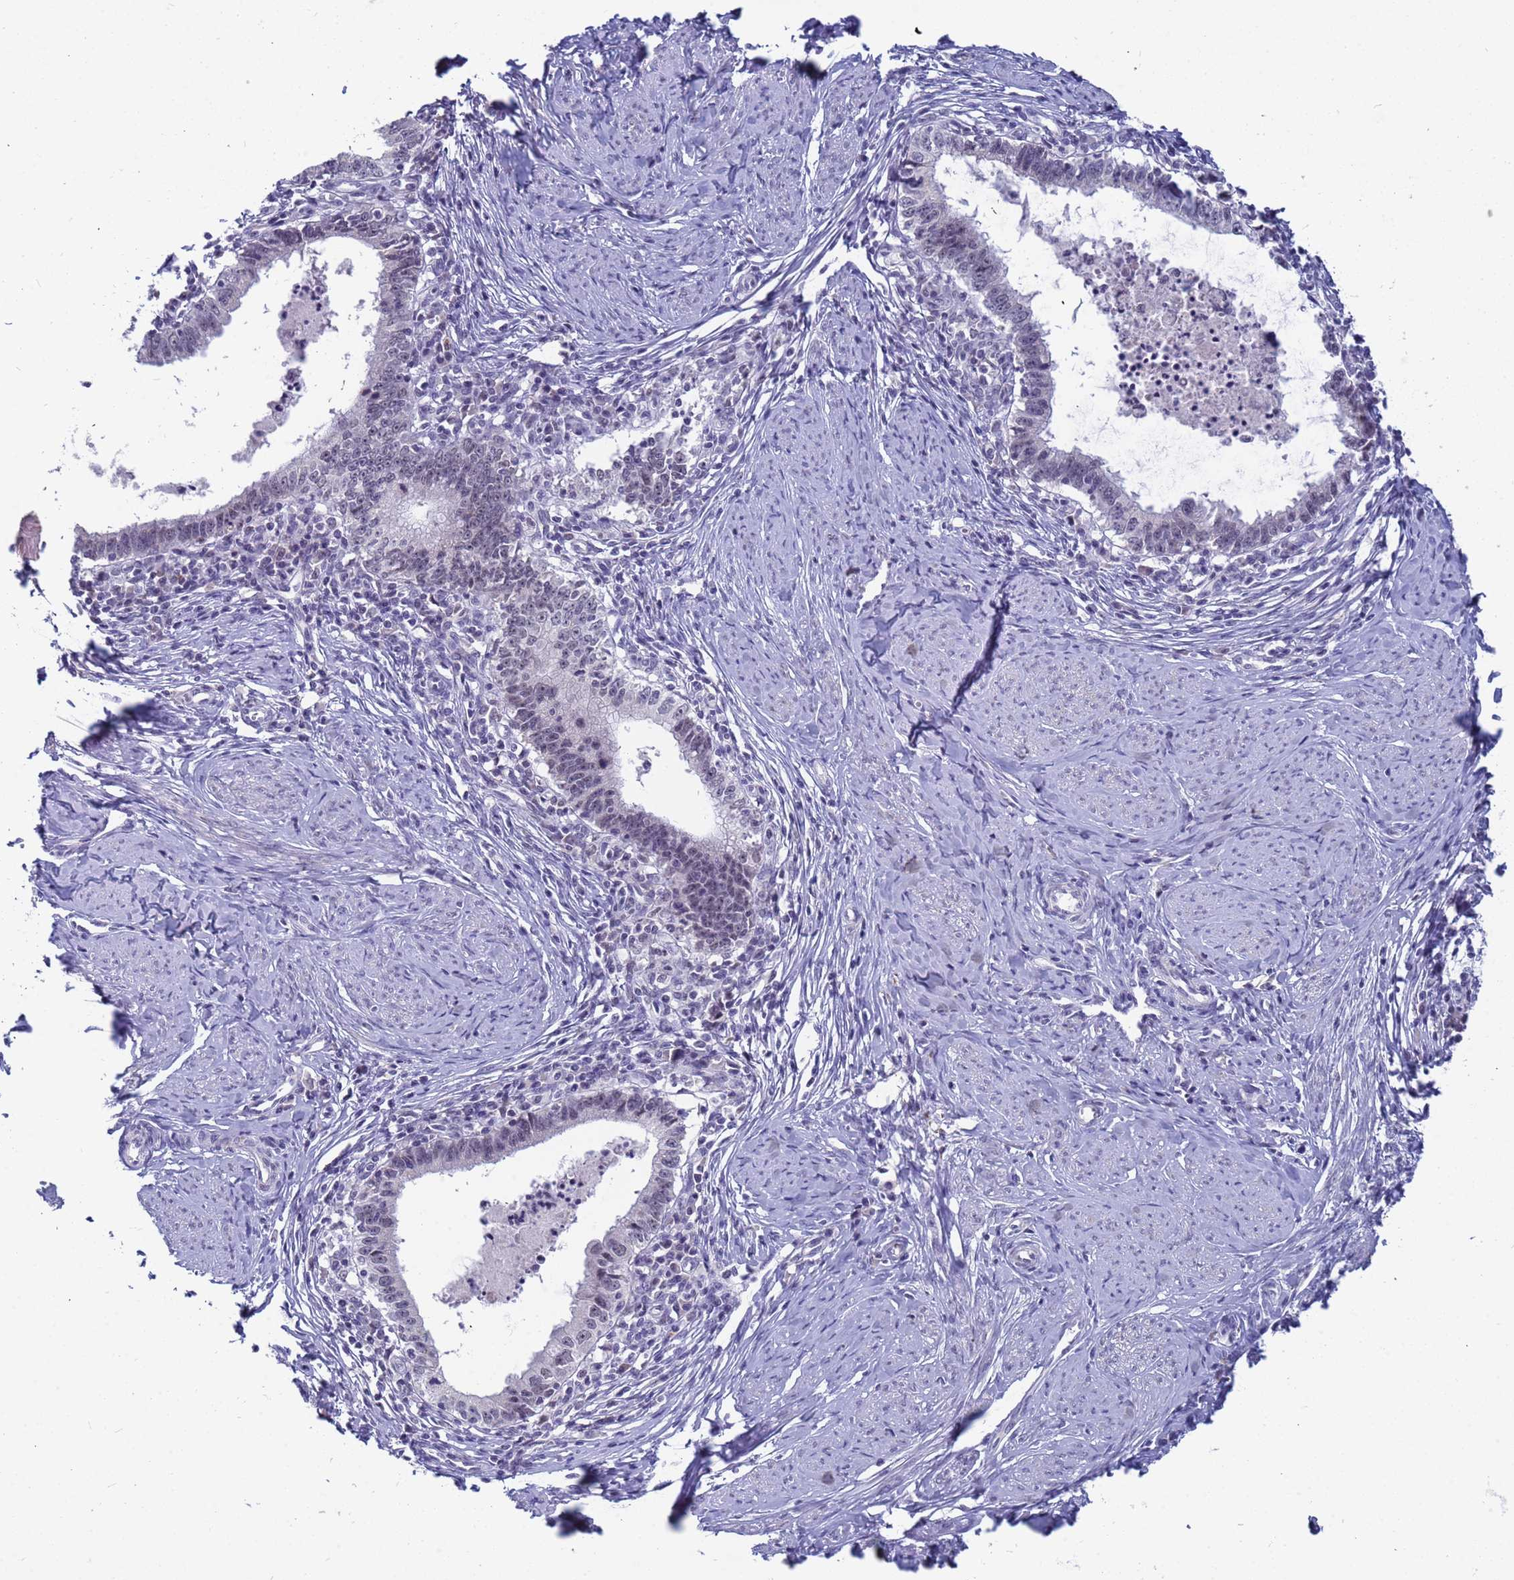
{"staining": {"intensity": "weak", "quantity": "<25%", "location": "nuclear"}, "tissue": "cervical cancer", "cell_type": "Tumor cells", "image_type": "cancer", "snomed": [{"axis": "morphology", "description": "Adenocarcinoma, NOS"}, {"axis": "topography", "description": "Cervix"}], "caption": "Immunohistochemistry of cervical cancer demonstrates no expression in tumor cells.", "gene": "CXorf65", "patient": {"sex": "female", "age": 36}}